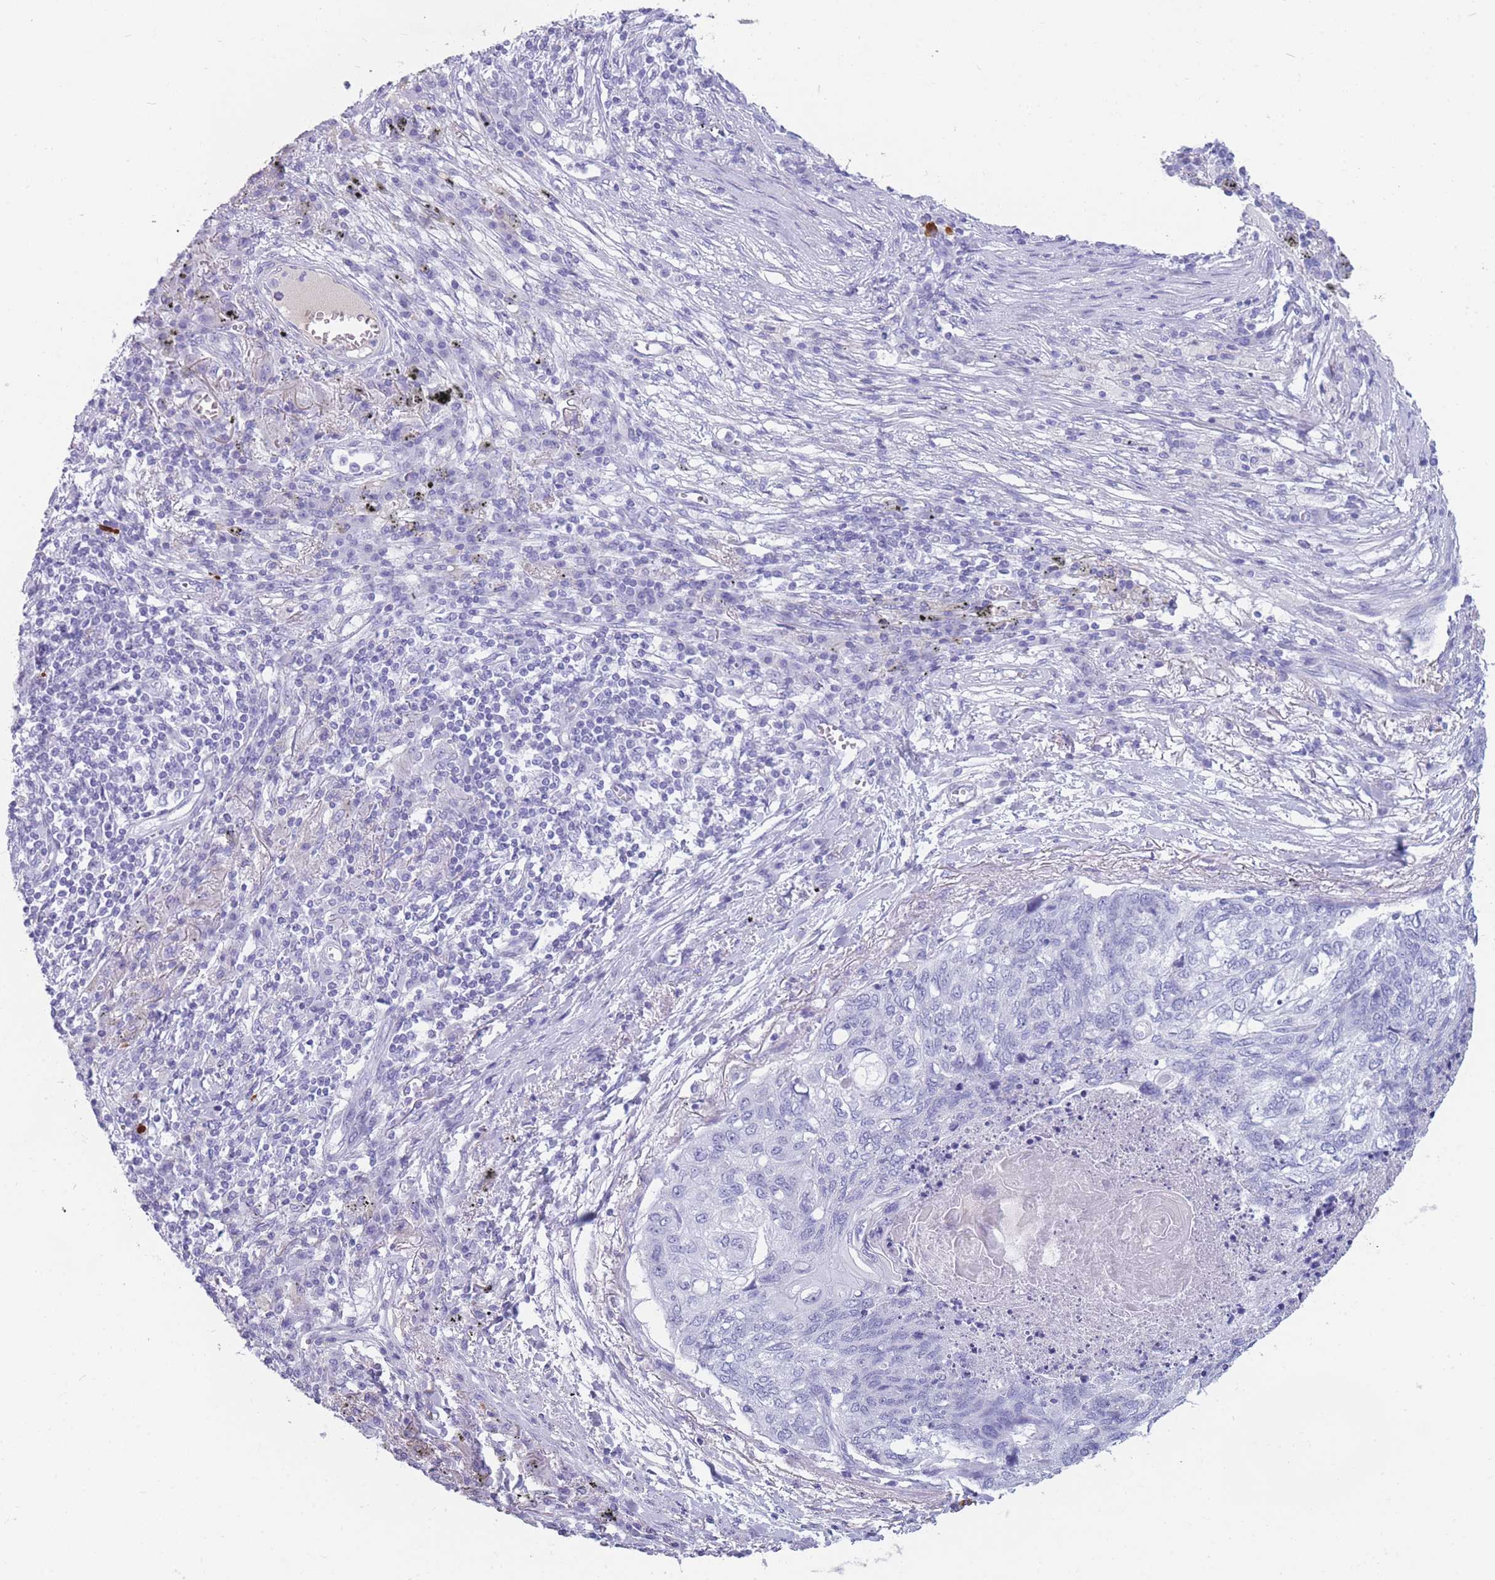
{"staining": {"intensity": "negative", "quantity": "none", "location": "none"}, "tissue": "lung cancer", "cell_type": "Tumor cells", "image_type": "cancer", "snomed": [{"axis": "morphology", "description": "Squamous cell carcinoma, NOS"}, {"axis": "topography", "description": "Lung"}], "caption": "Lung cancer stained for a protein using IHC demonstrates no positivity tumor cells.", "gene": "TNFSF11", "patient": {"sex": "female", "age": 63}}